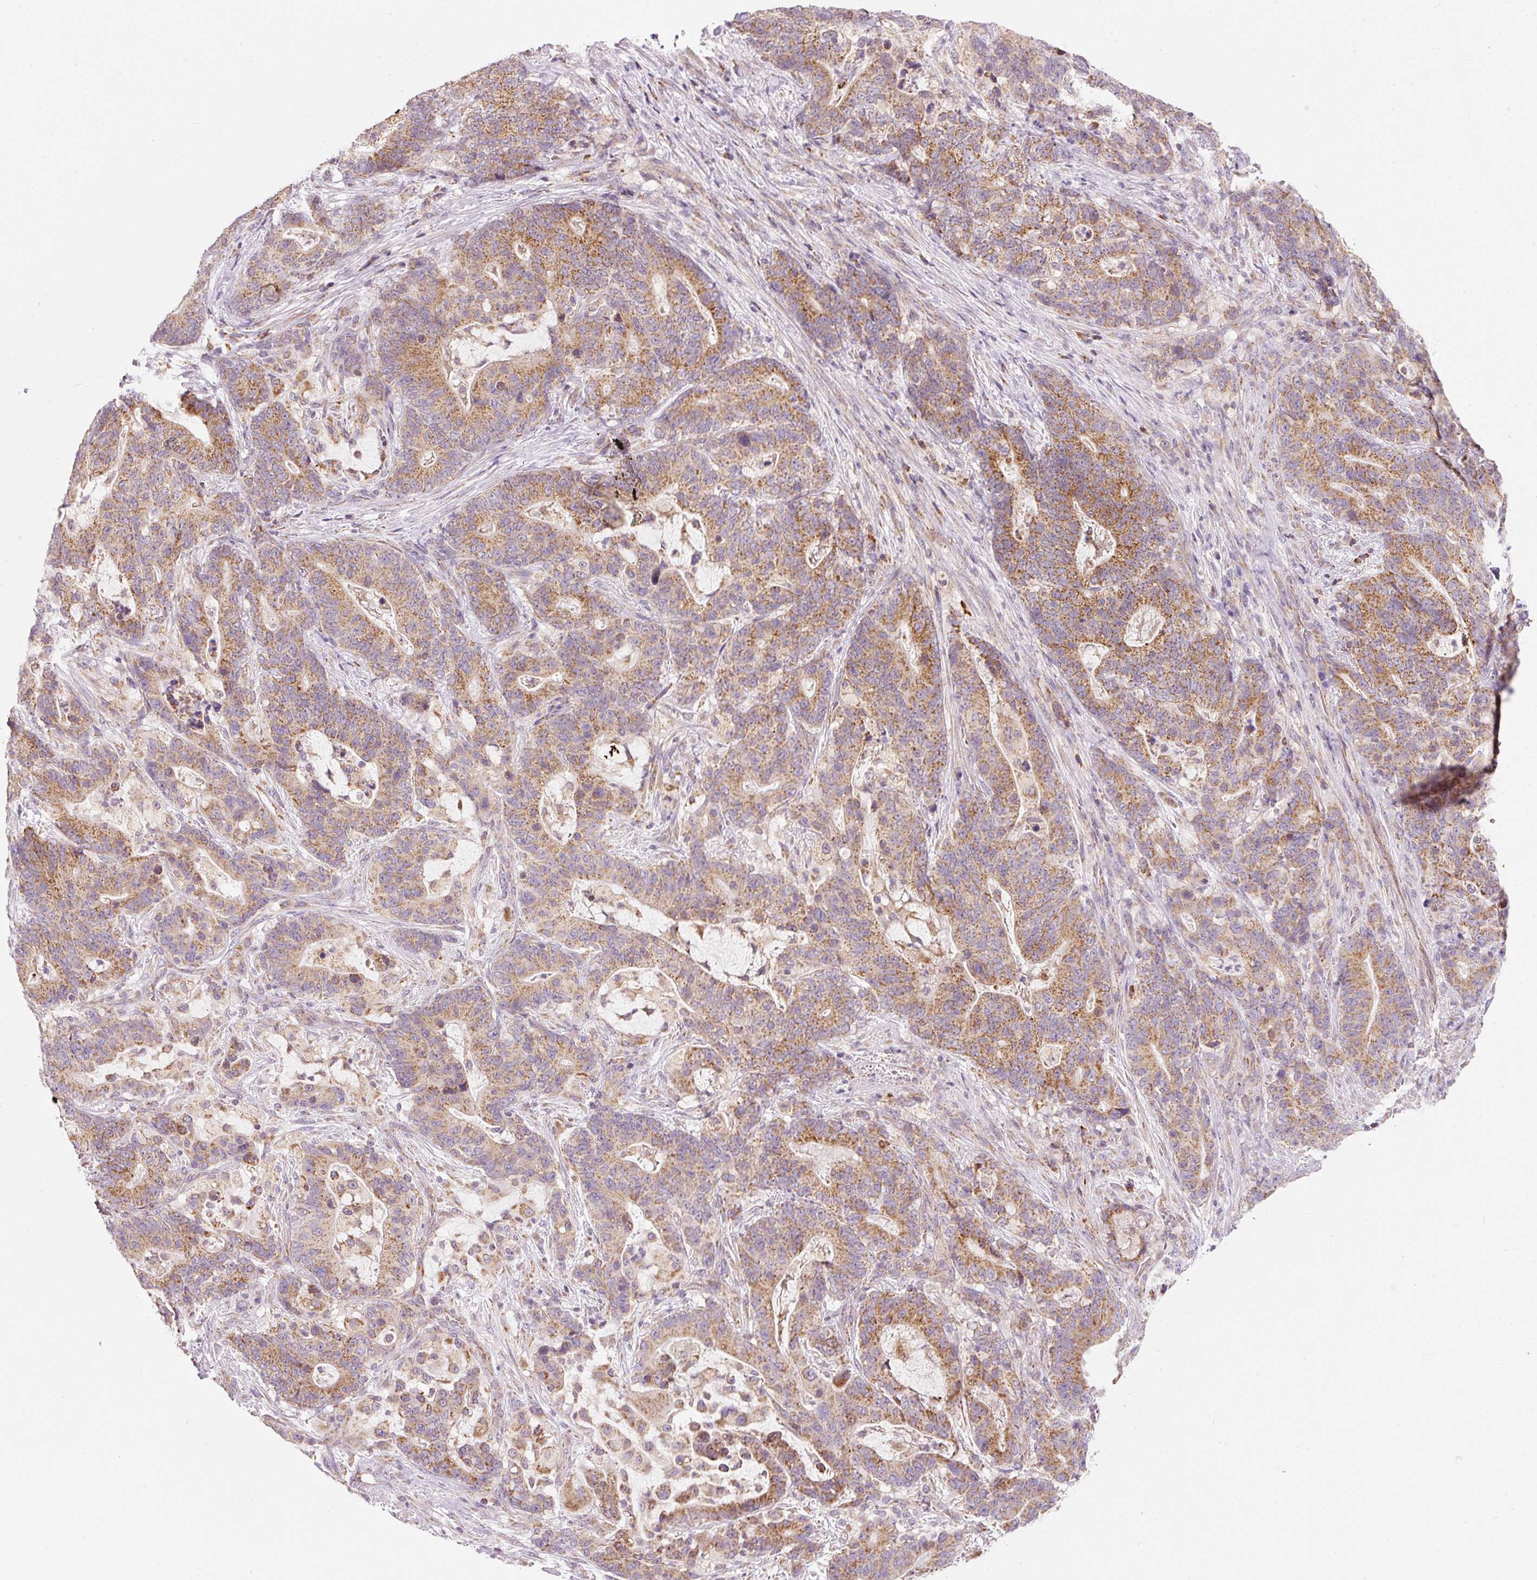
{"staining": {"intensity": "moderate", "quantity": ">75%", "location": "cytoplasmic/membranous"}, "tissue": "stomach cancer", "cell_type": "Tumor cells", "image_type": "cancer", "snomed": [{"axis": "morphology", "description": "Normal tissue, NOS"}, {"axis": "morphology", "description": "Adenocarcinoma, NOS"}, {"axis": "topography", "description": "Stomach"}], "caption": "Tumor cells show moderate cytoplasmic/membranous positivity in approximately >75% of cells in stomach adenocarcinoma.", "gene": "FAM78B", "patient": {"sex": "female", "age": 64}}